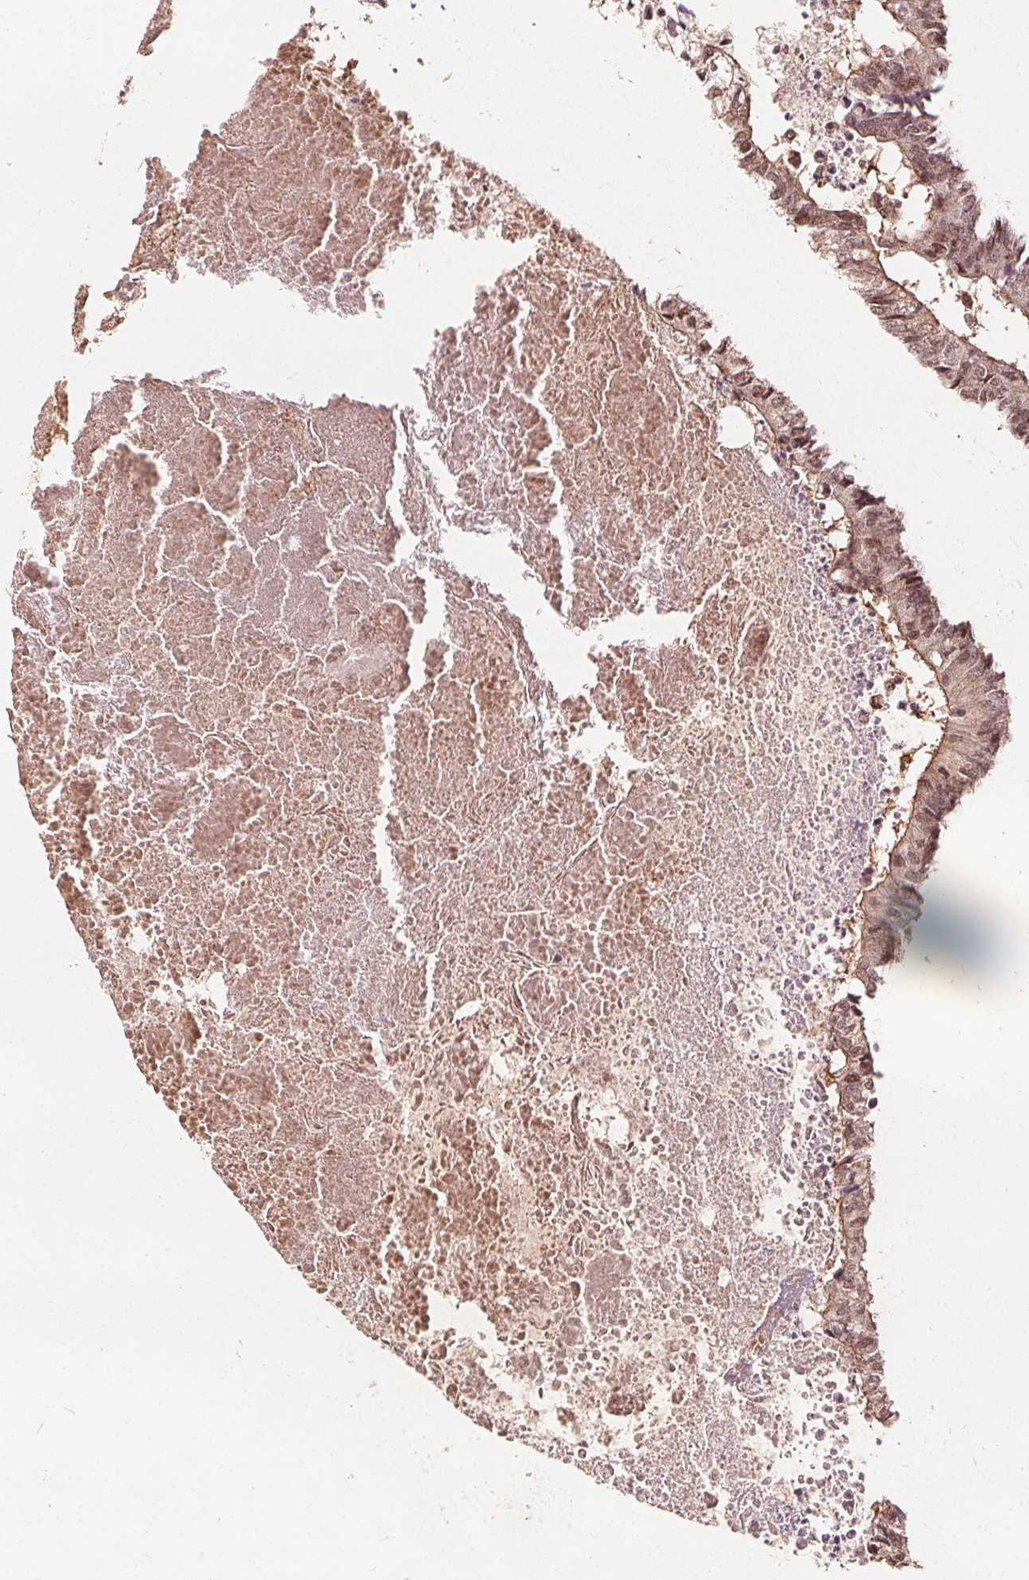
{"staining": {"intensity": "moderate", "quantity": ">75%", "location": "cytoplasmic/membranous,nuclear"}, "tissue": "colorectal cancer", "cell_type": "Tumor cells", "image_type": "cancer", "snomed": [{"axis": "morphology", "description": "Adenocarcinoma, NOS"}, {"axis": "topography", "description": "Colon"}, {"axis": "topography", "description": "Rectum"}], "caption": "Immunohistochemical staining of human colorectal adenocarcinoma displays medium levels of moderate cytoplasmic/membranous and nuclear positivity in approximately >75% of tumor cells. Nuclei are stained in blue.", "gene": "PPP1CB", "patient": {"sex": "male", "age": 57}}